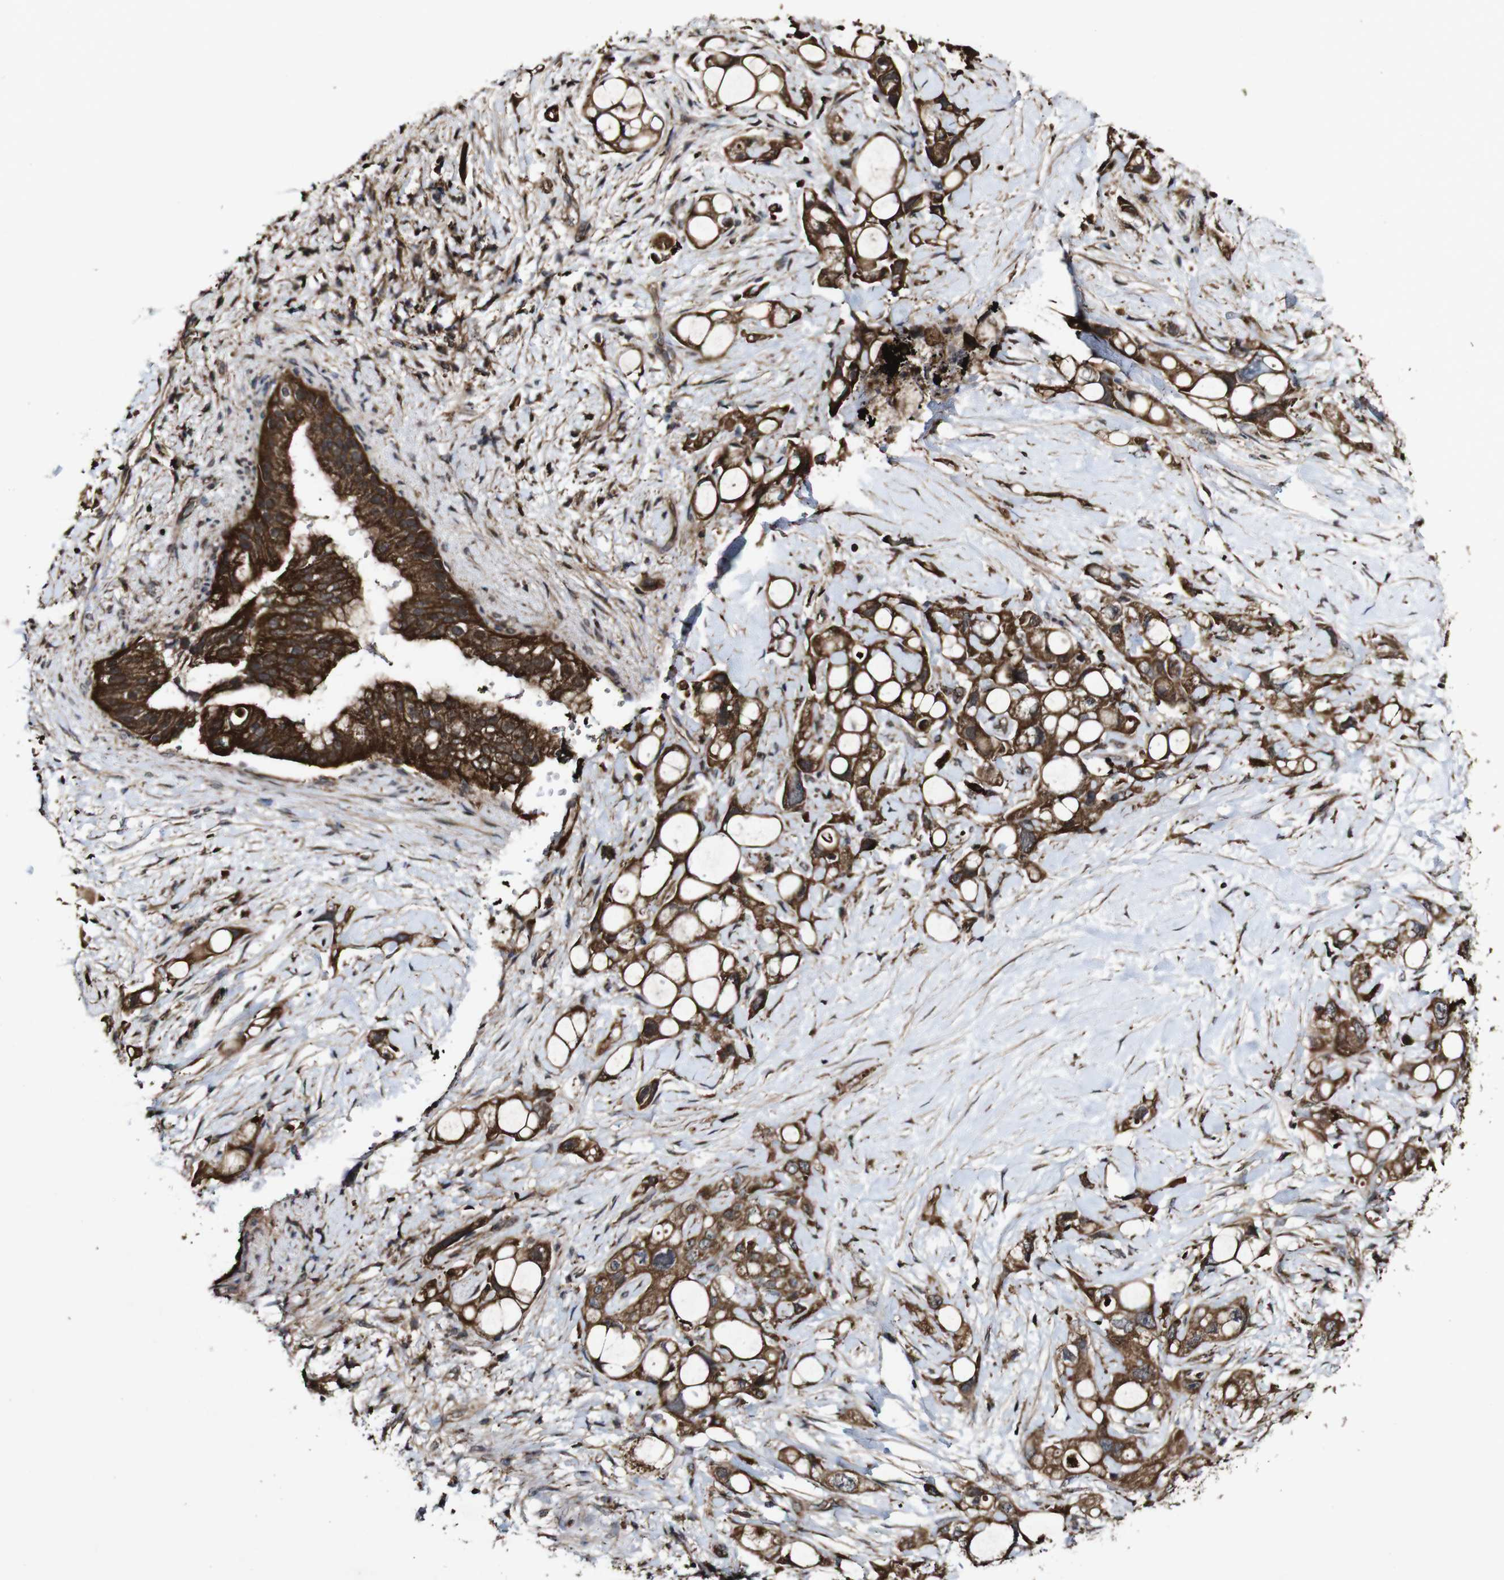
{"staining": {"intensity": "strong", "quantity": "25%-75%", "location": "cytoplasmic/membranous"}, "tissue": "pancreatic cancer", "cell_type": "Tumor cells", "image_type": "cancer", "snomed": [{"axis": "morphology", "description": "Adenocarcinoma, NOS"}, {"axis": "topography", "description": "Pancreas"}], "caption": "Immunohistochemical staining of pancreatic cancer (adenocarcinoma) reveals high levels of strong cytoplasmic/membranous protein expression in approximately 25%-75% of tumor cells.", "gene": "BTN3A3", "patient": {"sex": "female", "age": 56}}